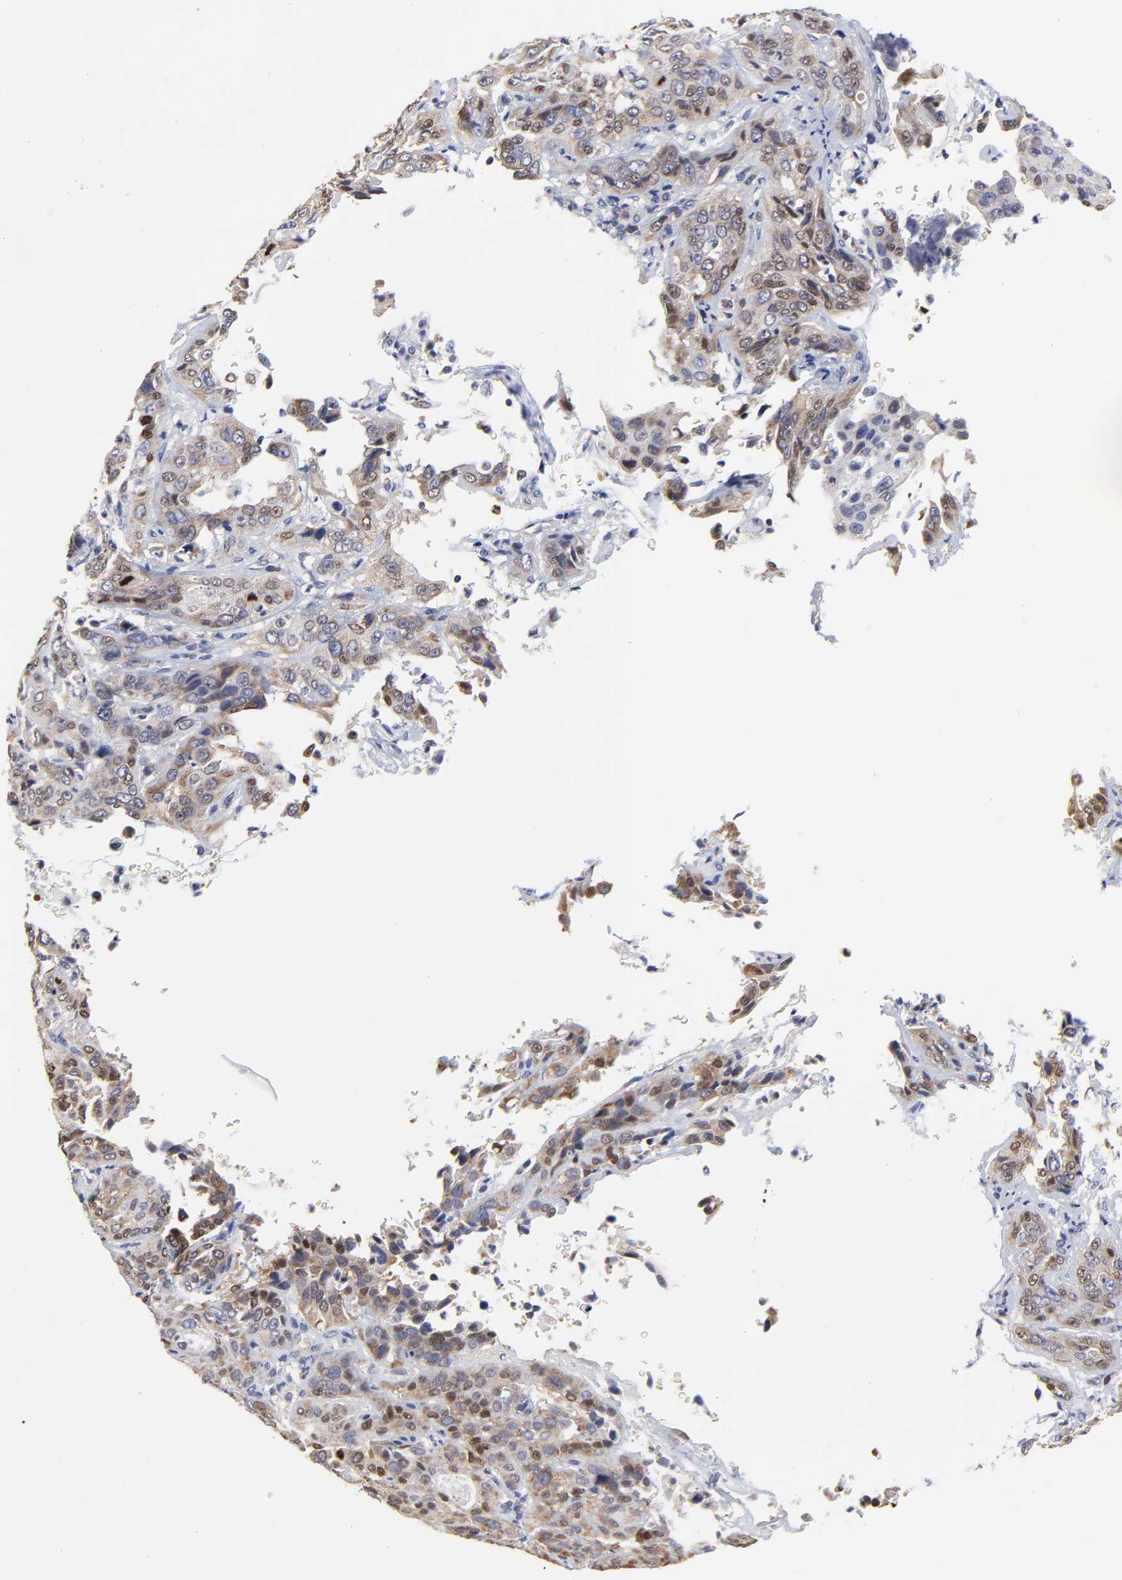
{"staining": {"intensity": "weak", "quantity": "<25%", "location": "cytoplasmic/membranous,nuclear"}, "tissue": "cervical cancer", "cell_type": "Tumor cells", "image_type": "cancer", "snomed": [{"axis": "morphology", "description": "Squamous cell carcinoma, NOS"}, {"axis": "topography", "description": "Cervix"}], "caption": "Squamous cell carcinoma (cervical) was stained to show a protein in brown. There is no significant expression in tumor cells.", "gene": "NCAPH", "patient": {"sex": "female", "age": 41}}